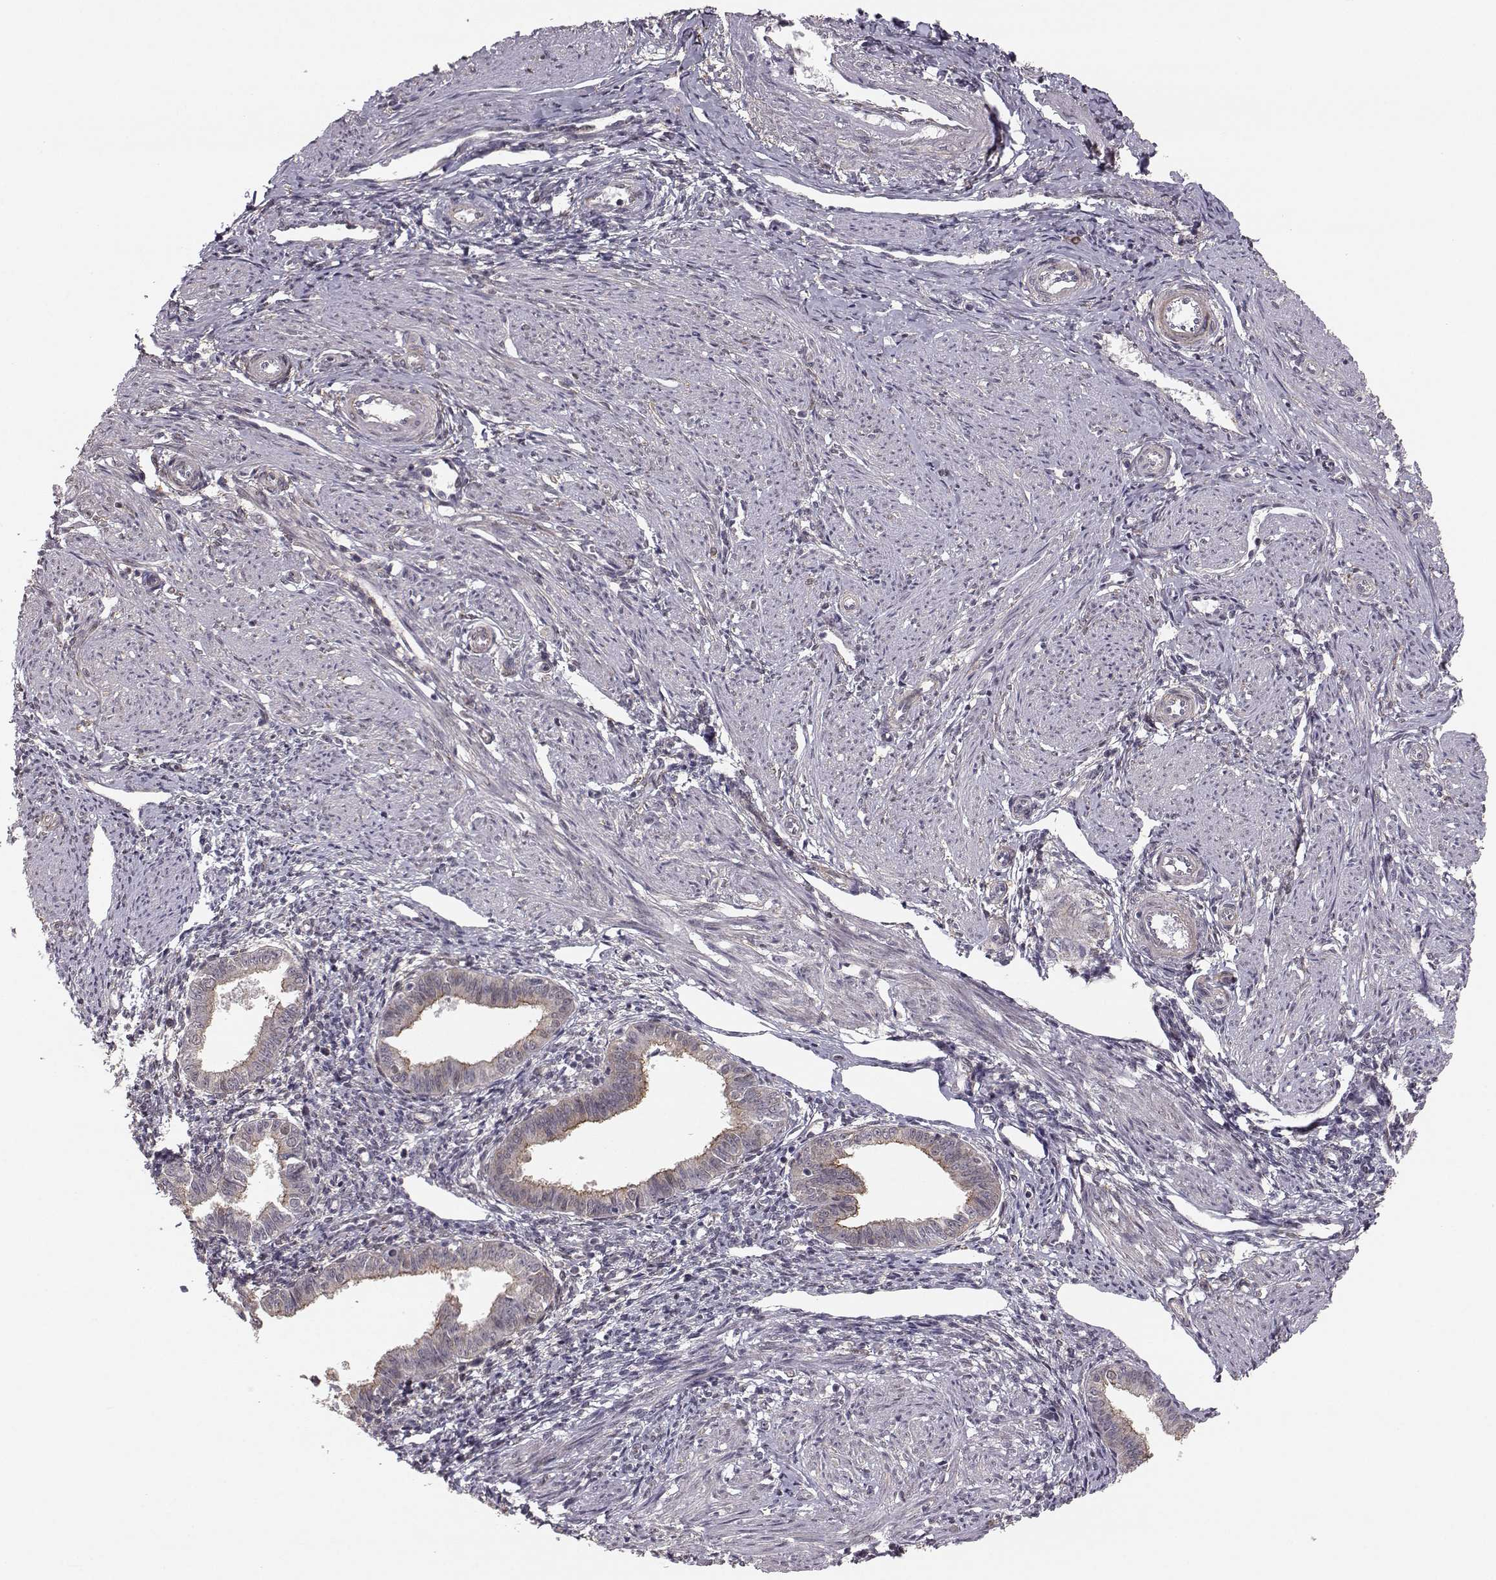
{"staining": {"intensity": "weak", "quantity": "<25%", "location": "cytoplasmic/membranous"}, "tissue": "endometrium", "cell_type": "Cells in endometrial stroma", "image_type": "normal", "snomed": [{"axis": "morphology", "description": "Normal tissue, NOS"}, {"axis": "topography", "description": "Endometrium"}], "caption": "This micrograph is of benign endometrium stained with immunohistochemistry (IHC) to label a protein in brown with the nuclei are counter-stained blue. There is no positivity in cells in endometrial stroma.", "gene": "PLEKHG3", "patient": {"sex": "female", "age": 37}}